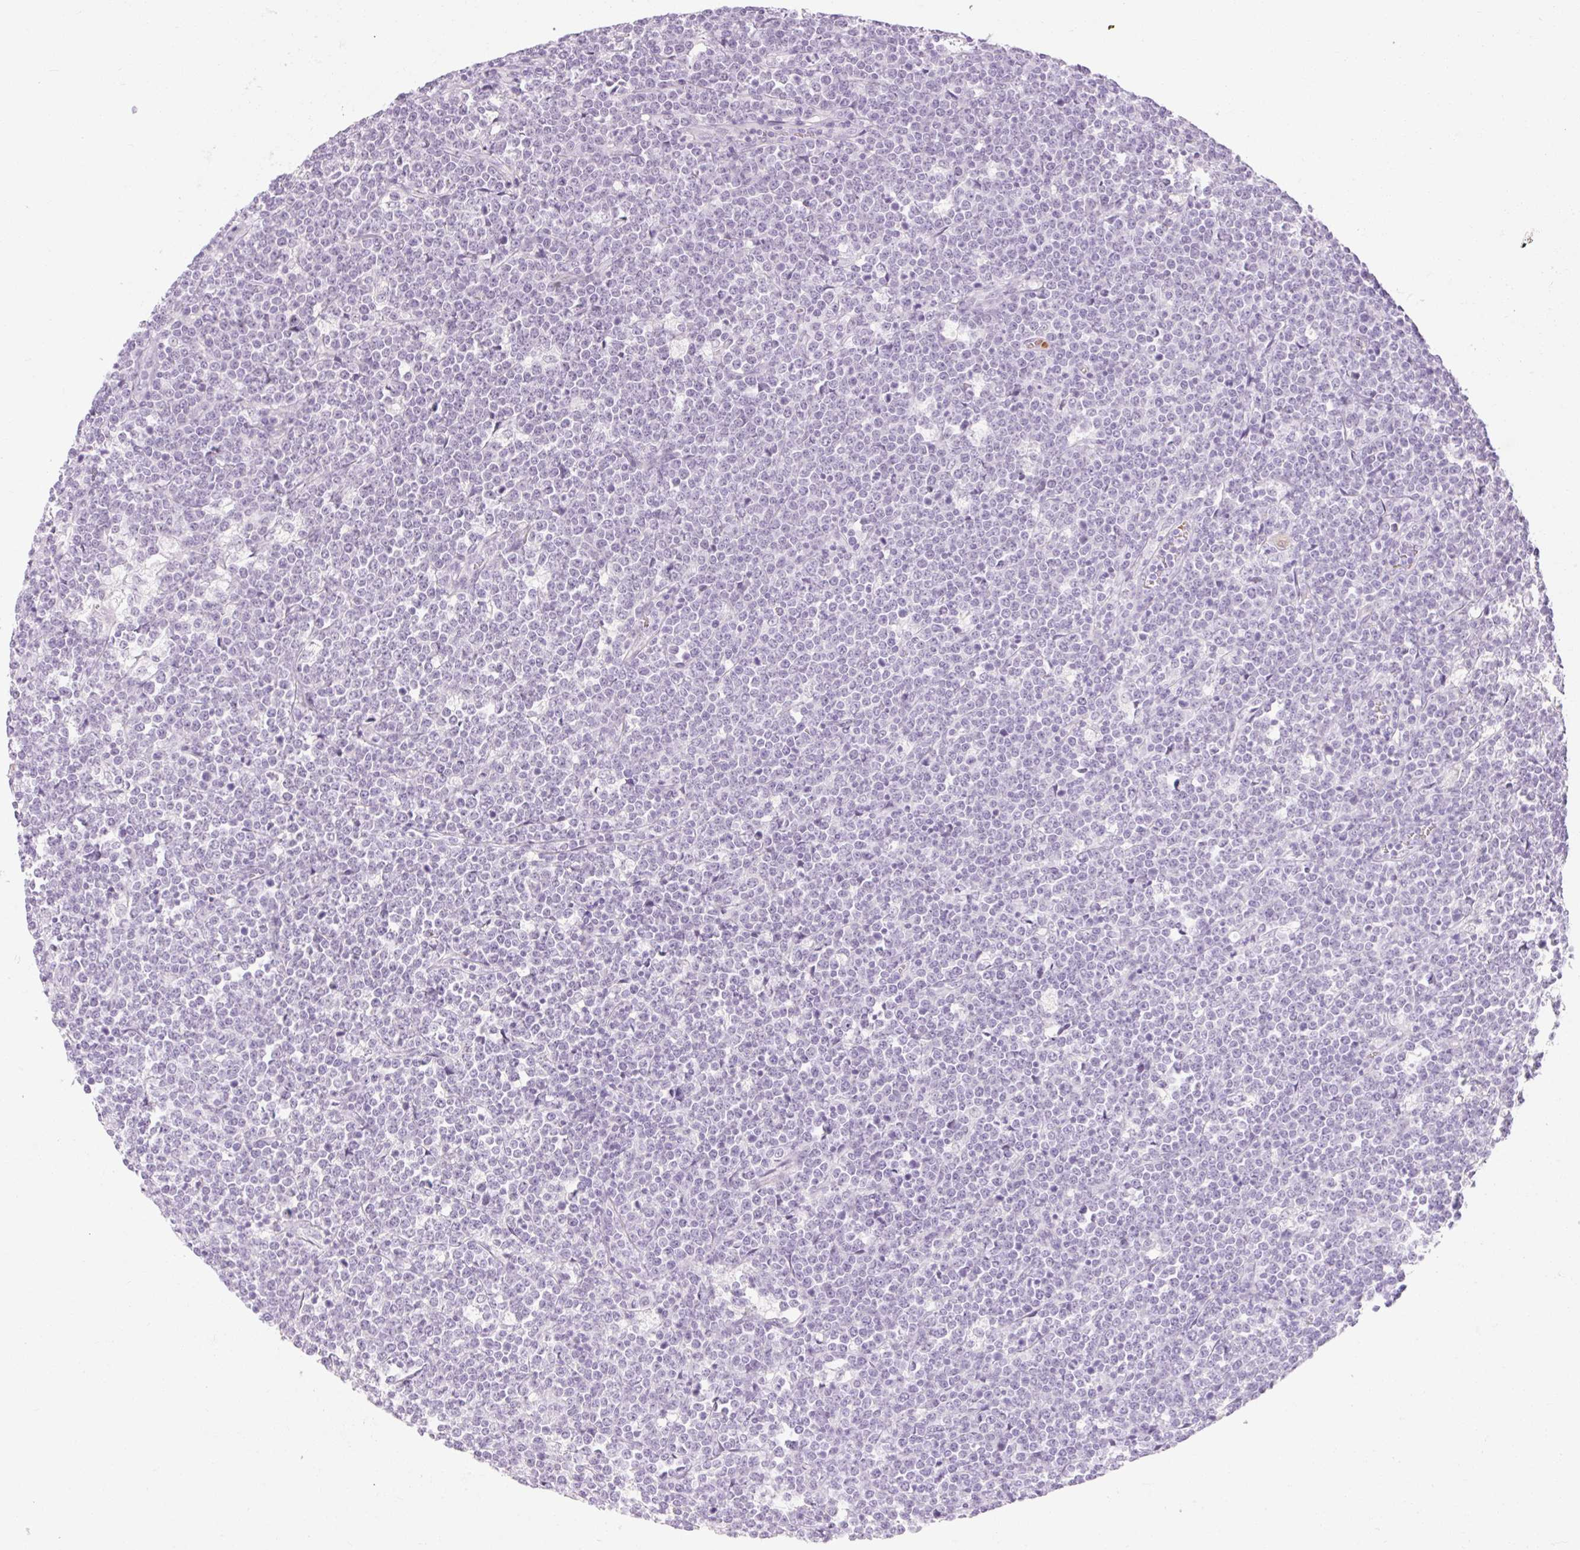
{"staining": {"intensity": "negative", "quantity": "none", "location": "none"}, "tissue": "lymphoma", "cell_type": "Tumor cells", "image_type": "cancer", "snomed": [{"axis": "morphology", "description": "Malignant lymphoma, non-Hodgkin's type, High grade"}, {"axis": "topography", "description": "Small intestine"}], "caption": "A high-resolution histopathology image shows IHC staining of malignant lymphoma, non-Hodgkin's type (high-grade), which reveals no significant positivity in tumor cells.", "gene": "TAF1L", "patient": {"sex": "male", "age": 8}}